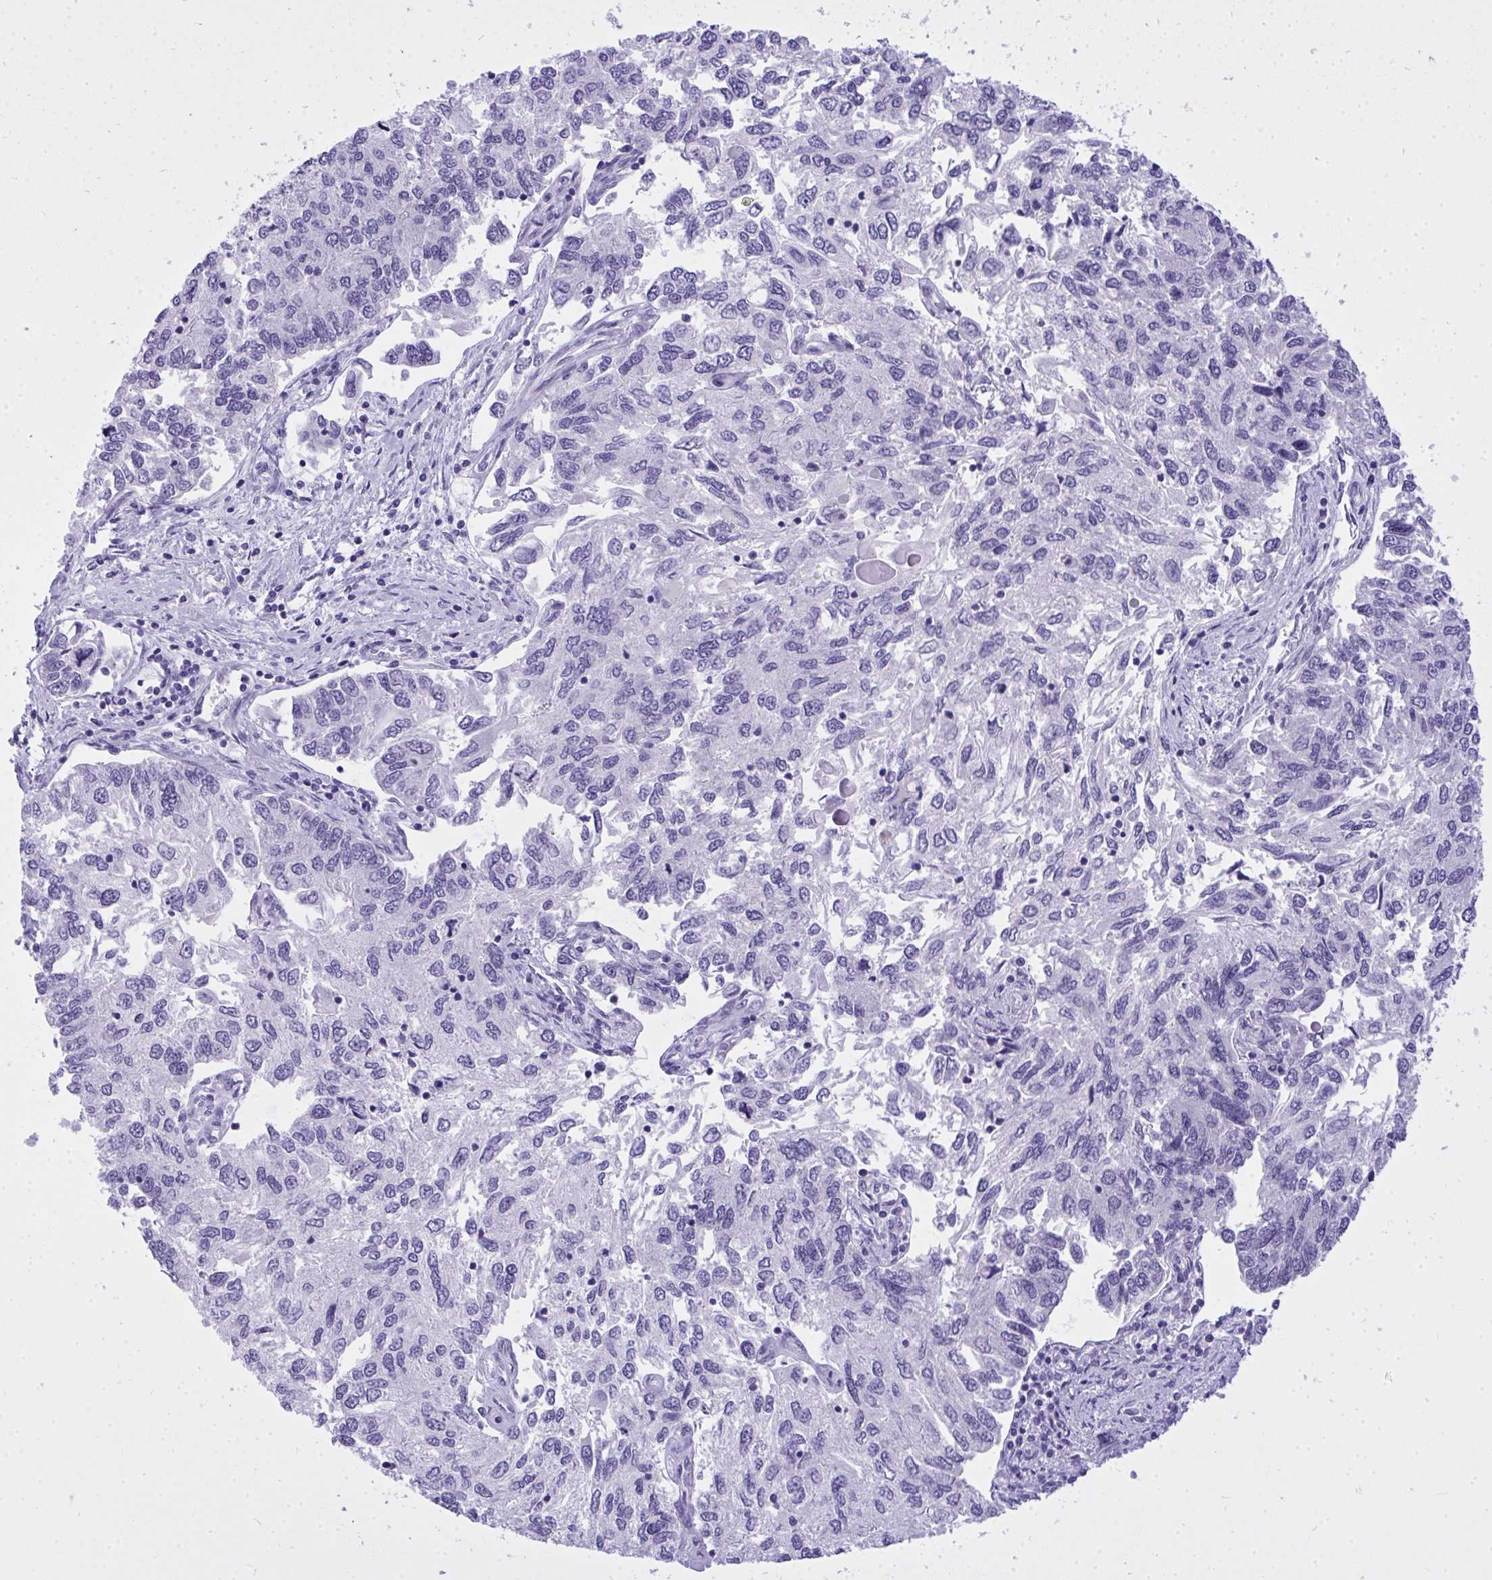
{"staining": {"intensity": "negative", "quantity": "none", "location": "none"}, "tissue": "endometrial cancer", "cell_type": "Tumor cells", "image_type": "cancer", "snomed": [{"axis": "morphology", "description": "Carcinoma, NOS"}, {"axis": "topography", "description": "Uterus"}], "caption": "This image is of endometrial carcinoma stained with immunohistochemistry to label a protein in brown with the nuclei are counter-stained blue. There is no positivity in tumor cells.", "gene": "TEAD4", "patient": {"sex": "female", "age": 76}}